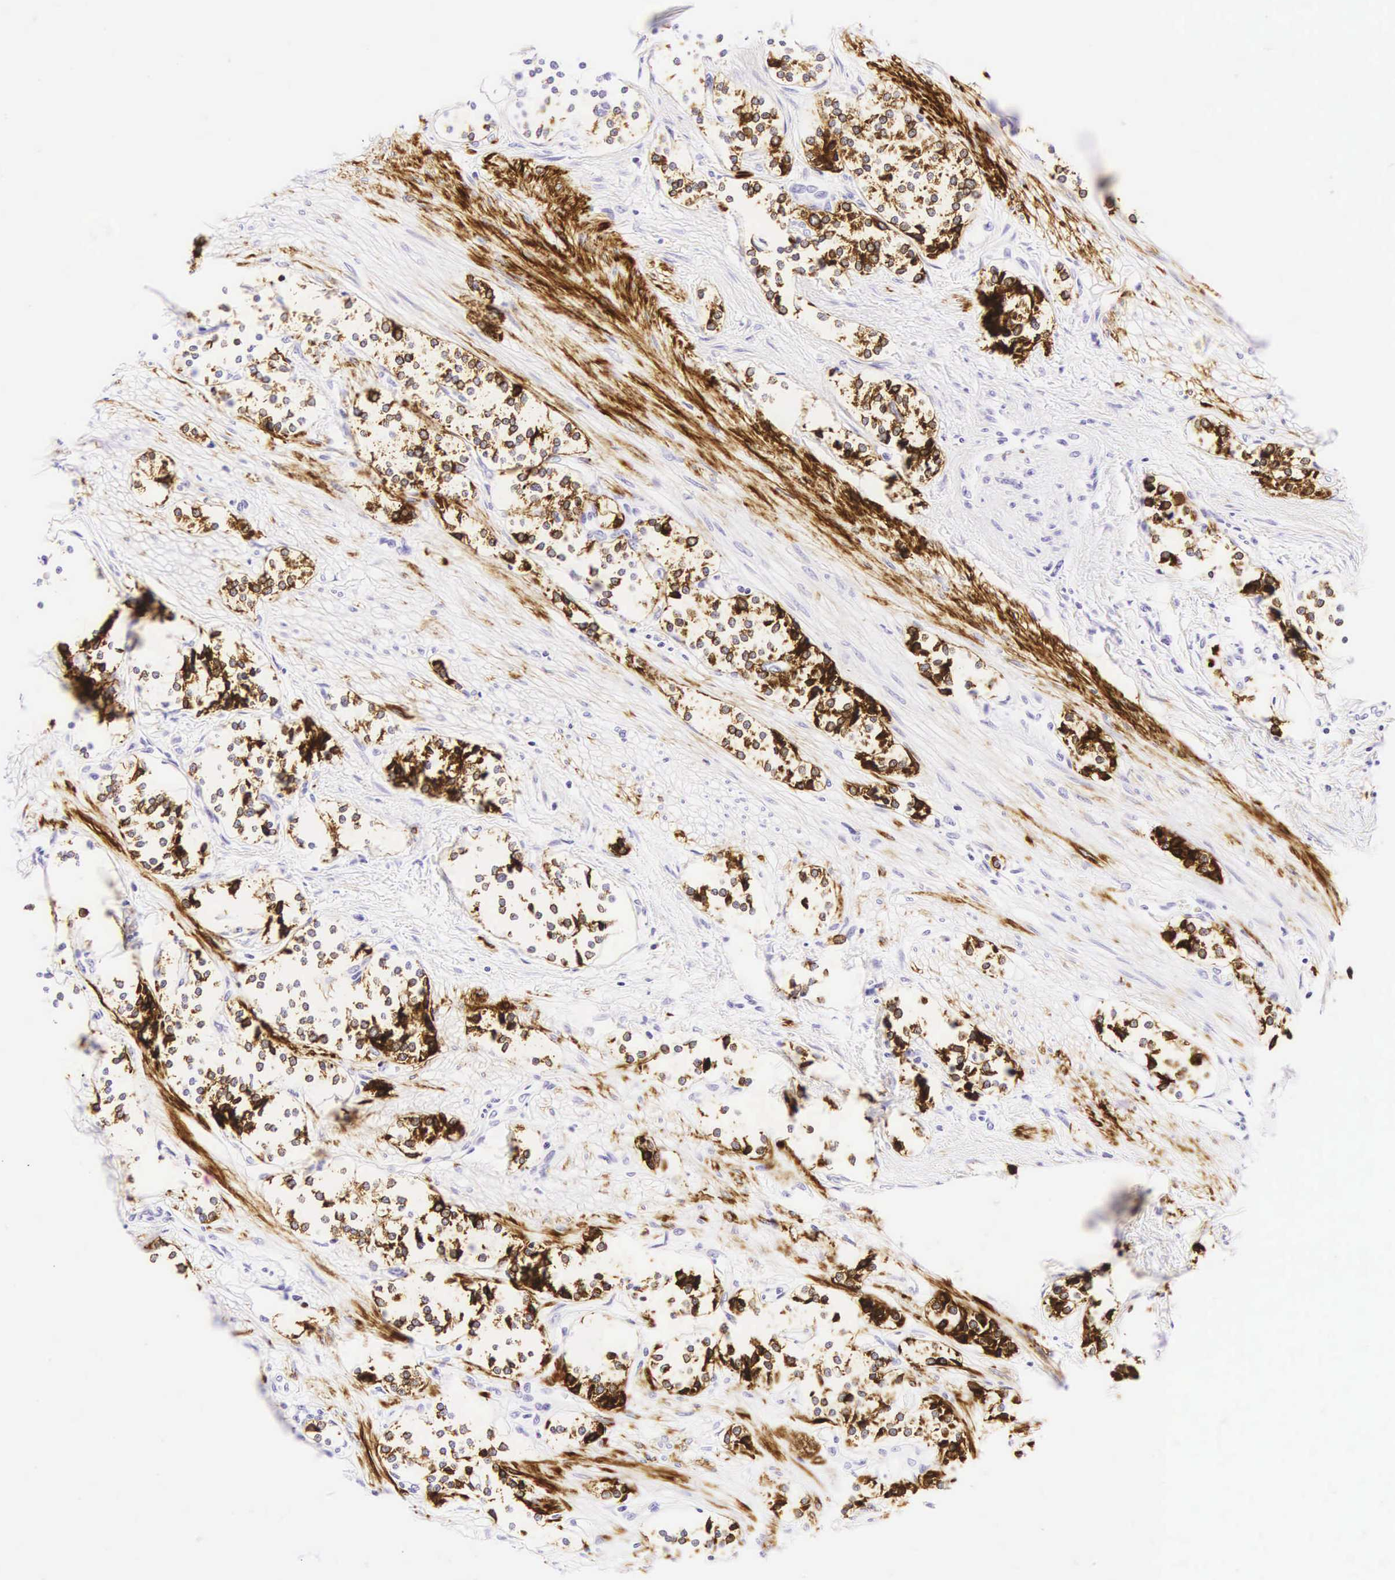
{"staining": {"intensity": "strong", "quantity": ">75%", "location": "cytoplasmic/membranous"}, "tissue": "carcinoid", "cell_type": "Tumor cells", "image_type": "cancer", "snomed": [{"axis": "morphology", "description": "Carcinoid, malignant, NOS"}, {"axis": "topography", "description": "Stomach"}], "caption": "Immunohistochemical staining of carcinoid (malignant) displays strong cytoplasmic/membranous protein positivity in approximately >75% of tumor cells. Using DAB (brown) and hematoxylin (blue) stains, captured at high magnification using brightfield microscopy.", "gene": "KRT18", "patient": {"sex": "female", "age": 76}}